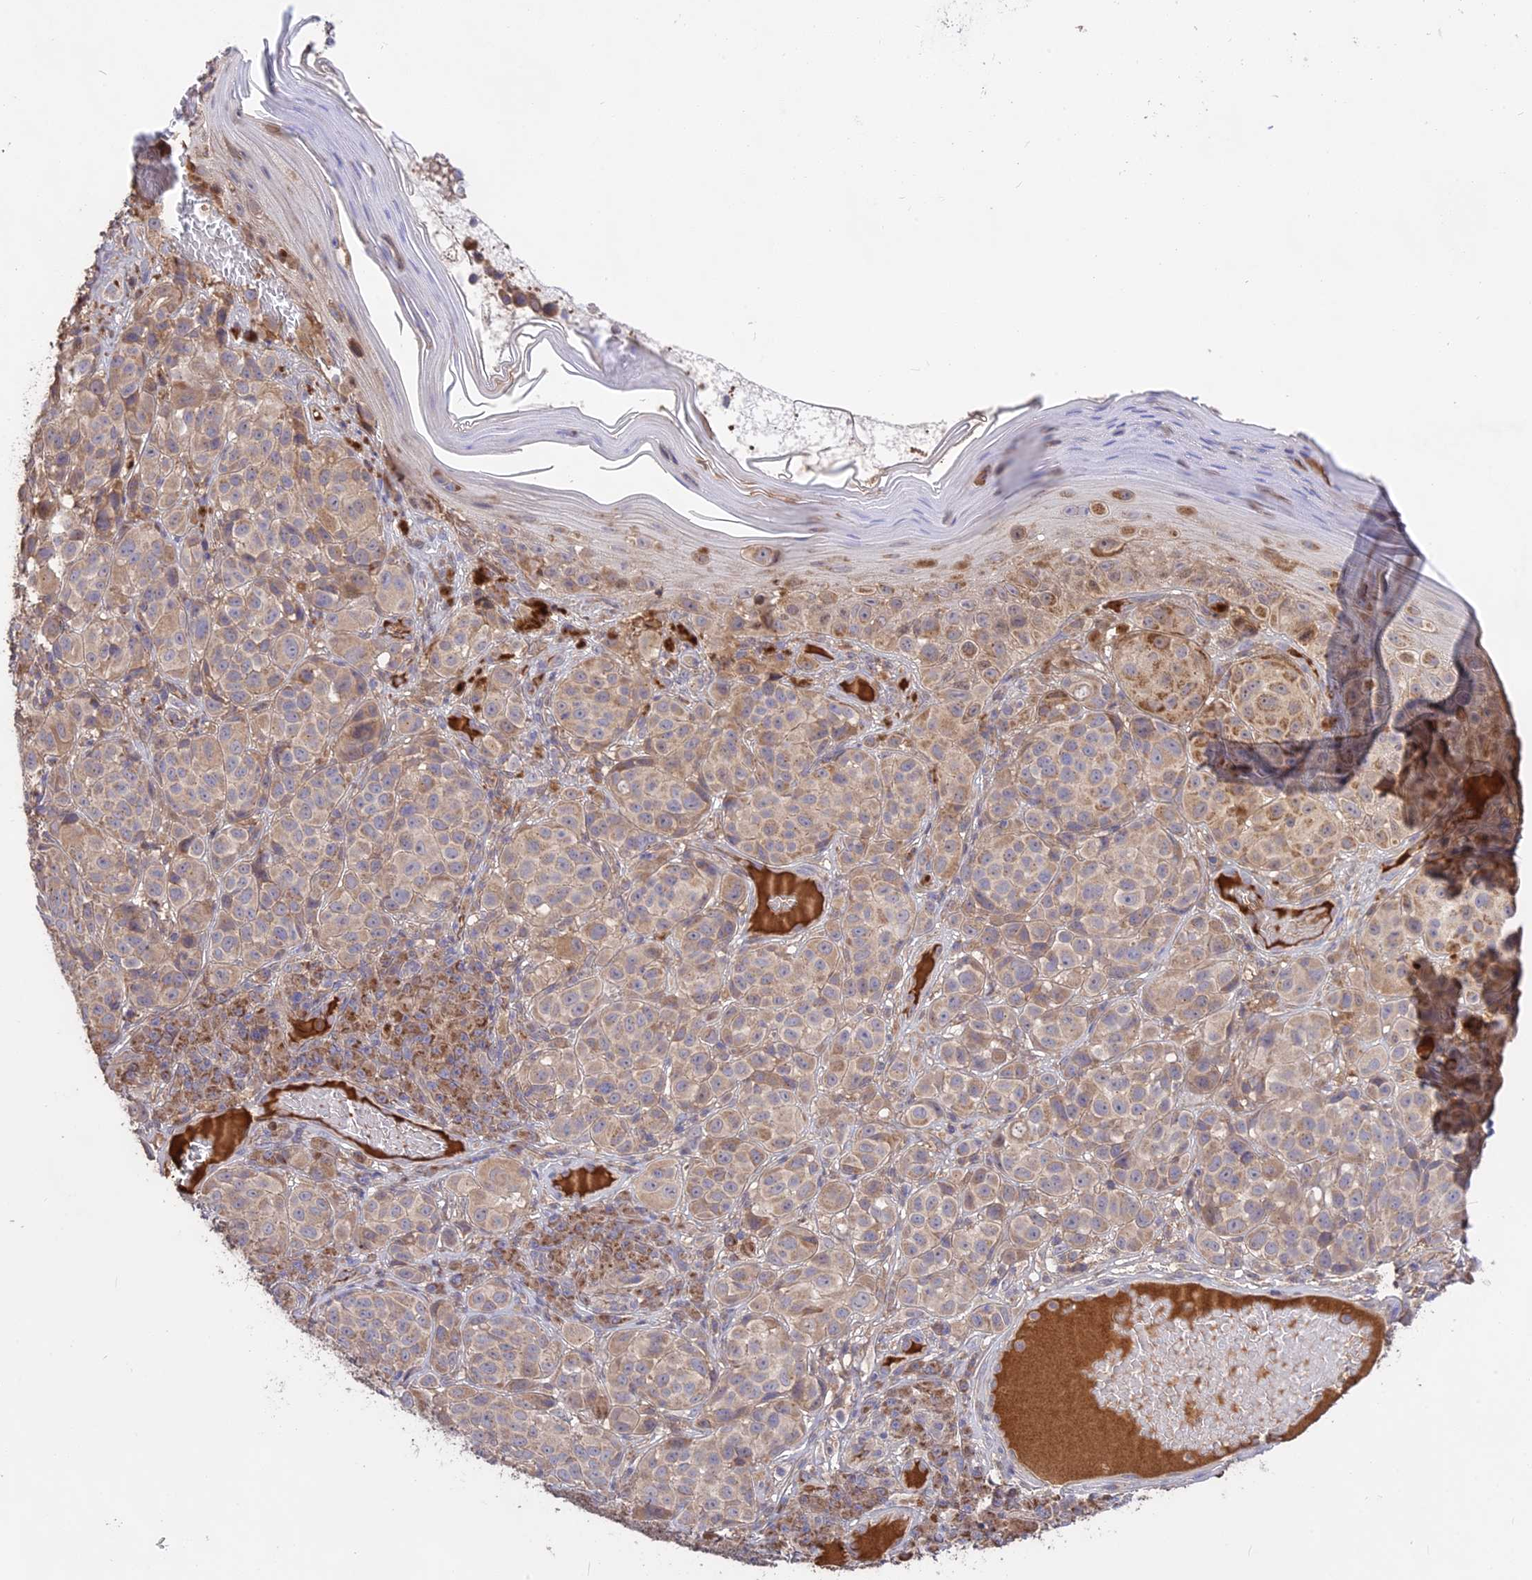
{"staining": {"intensity": "moderate", "quantity": "<25%", "location": "cytoplasmic/membranous"}, "tissue": "melanoma", "cell_type": "Tumor cells", "image_type": "cancer", "snomed": [{"axis": "morphology", "description": "Malignant melanoma, NOS"}, {"axis": "topography", "description": "Skin"}], "caption": "Immunohistochemistry image of neoplastic tissue: human melanoma stained using IHC reveals low levels of moderate protein expression localized specifically in the cytoplasmic/membranous of tumor cells, appearing as a cytoplasmic/membranous brown color.", "gene": "NUDT8", "patient": {"sex": "male", "age": 38}}